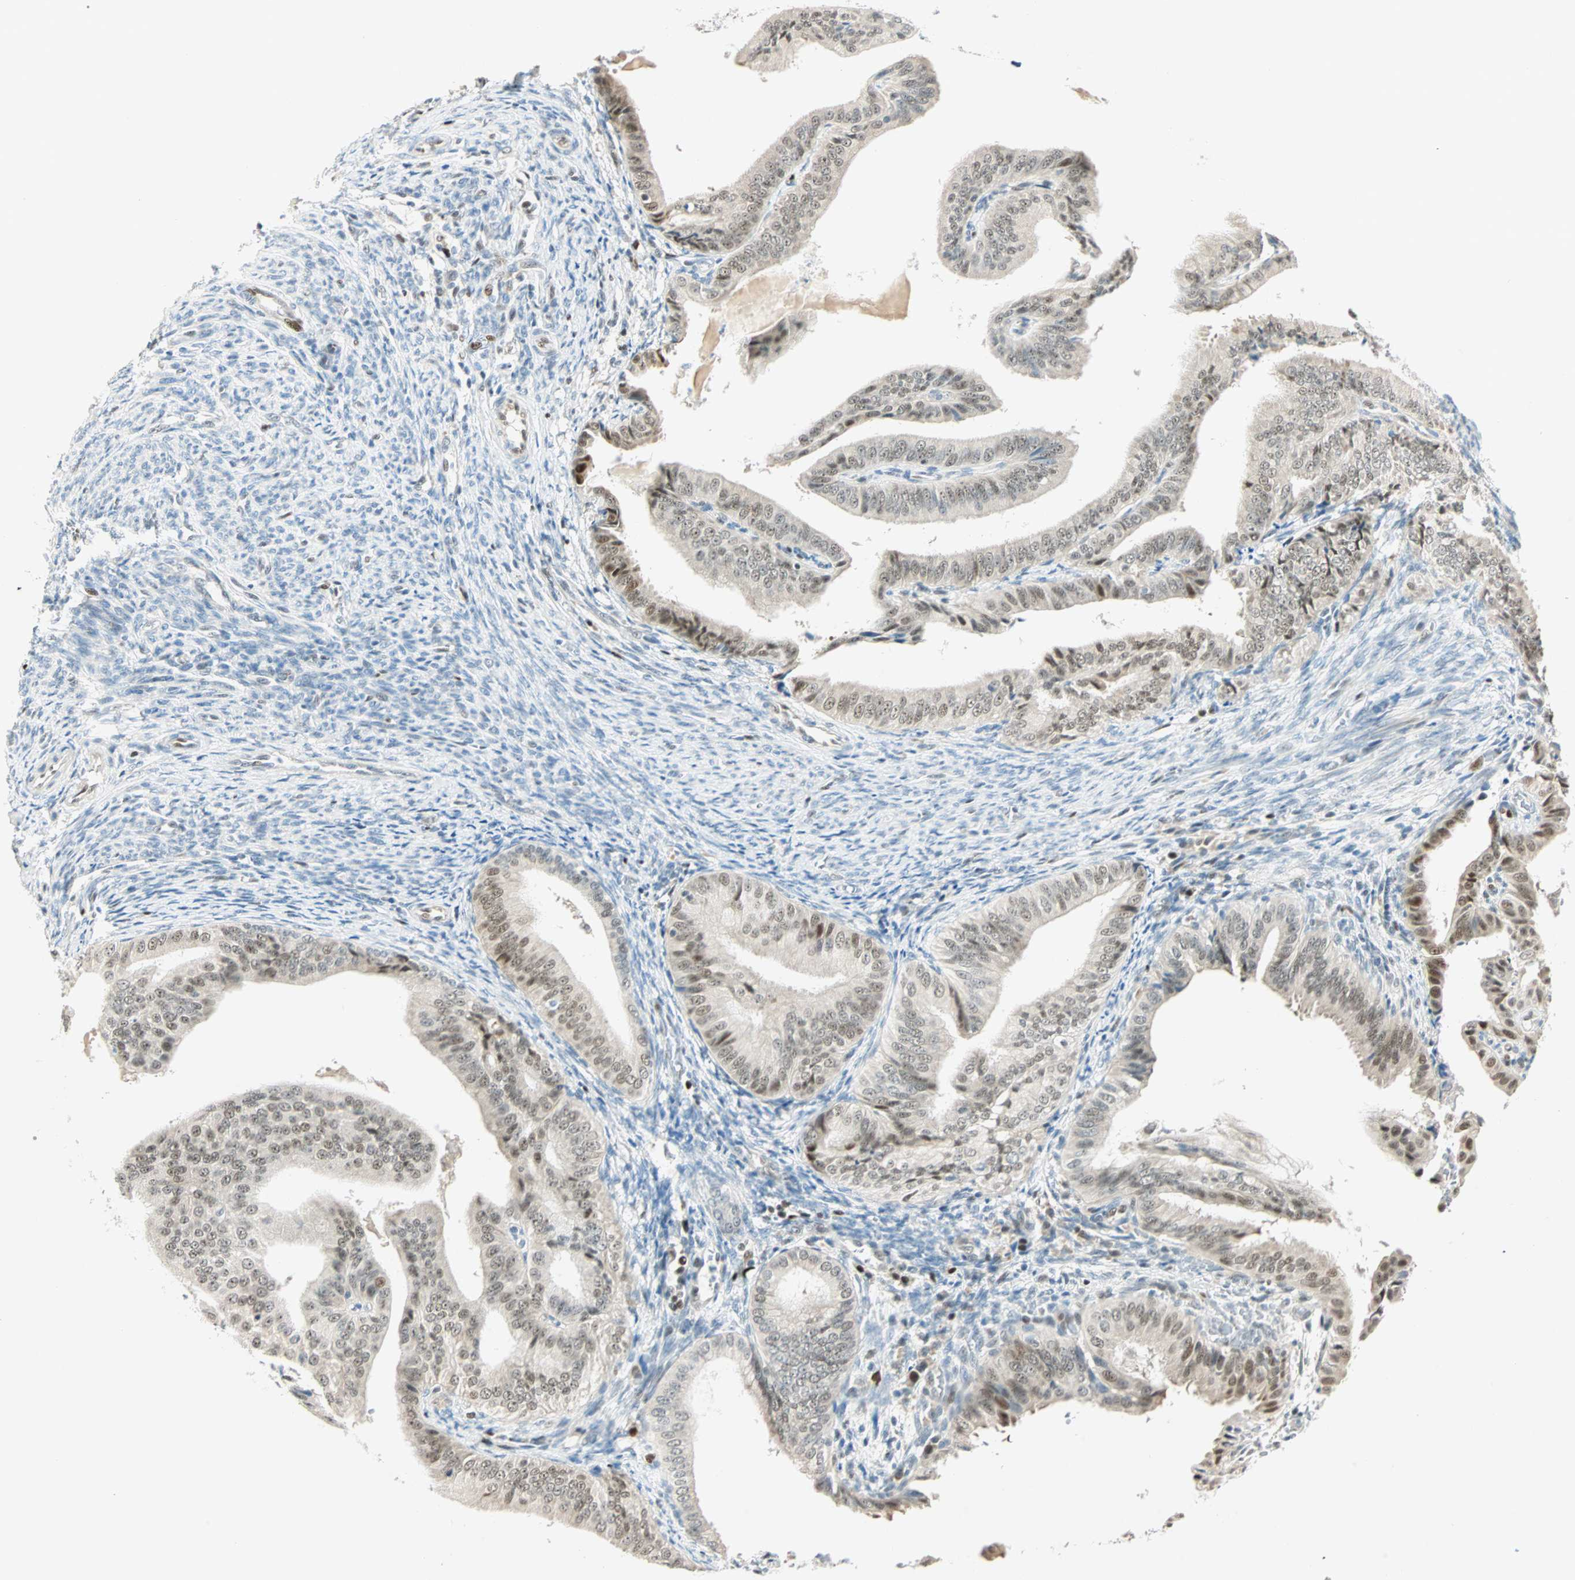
{"staining": {"intensity": "weak", "quantity": ">75%", "location": "nuclear"}, "tissue": "endometrial cancer", "cell_type": "Tumor cells", "image_type": "cancer", "snomed": [{"axis": "morphology", "description": "Adenocarcinoma, NOS"}, {"axis": "topography", "description": "Endometrium"}], "caption": "Human endometrial adenocarcinoma stained for a protein (brown) reveals weak nuclear positive expression in approximately >75% of tumor cells.", "gene": "MSX2", "patient": {"sex": "female", "age": 58}}